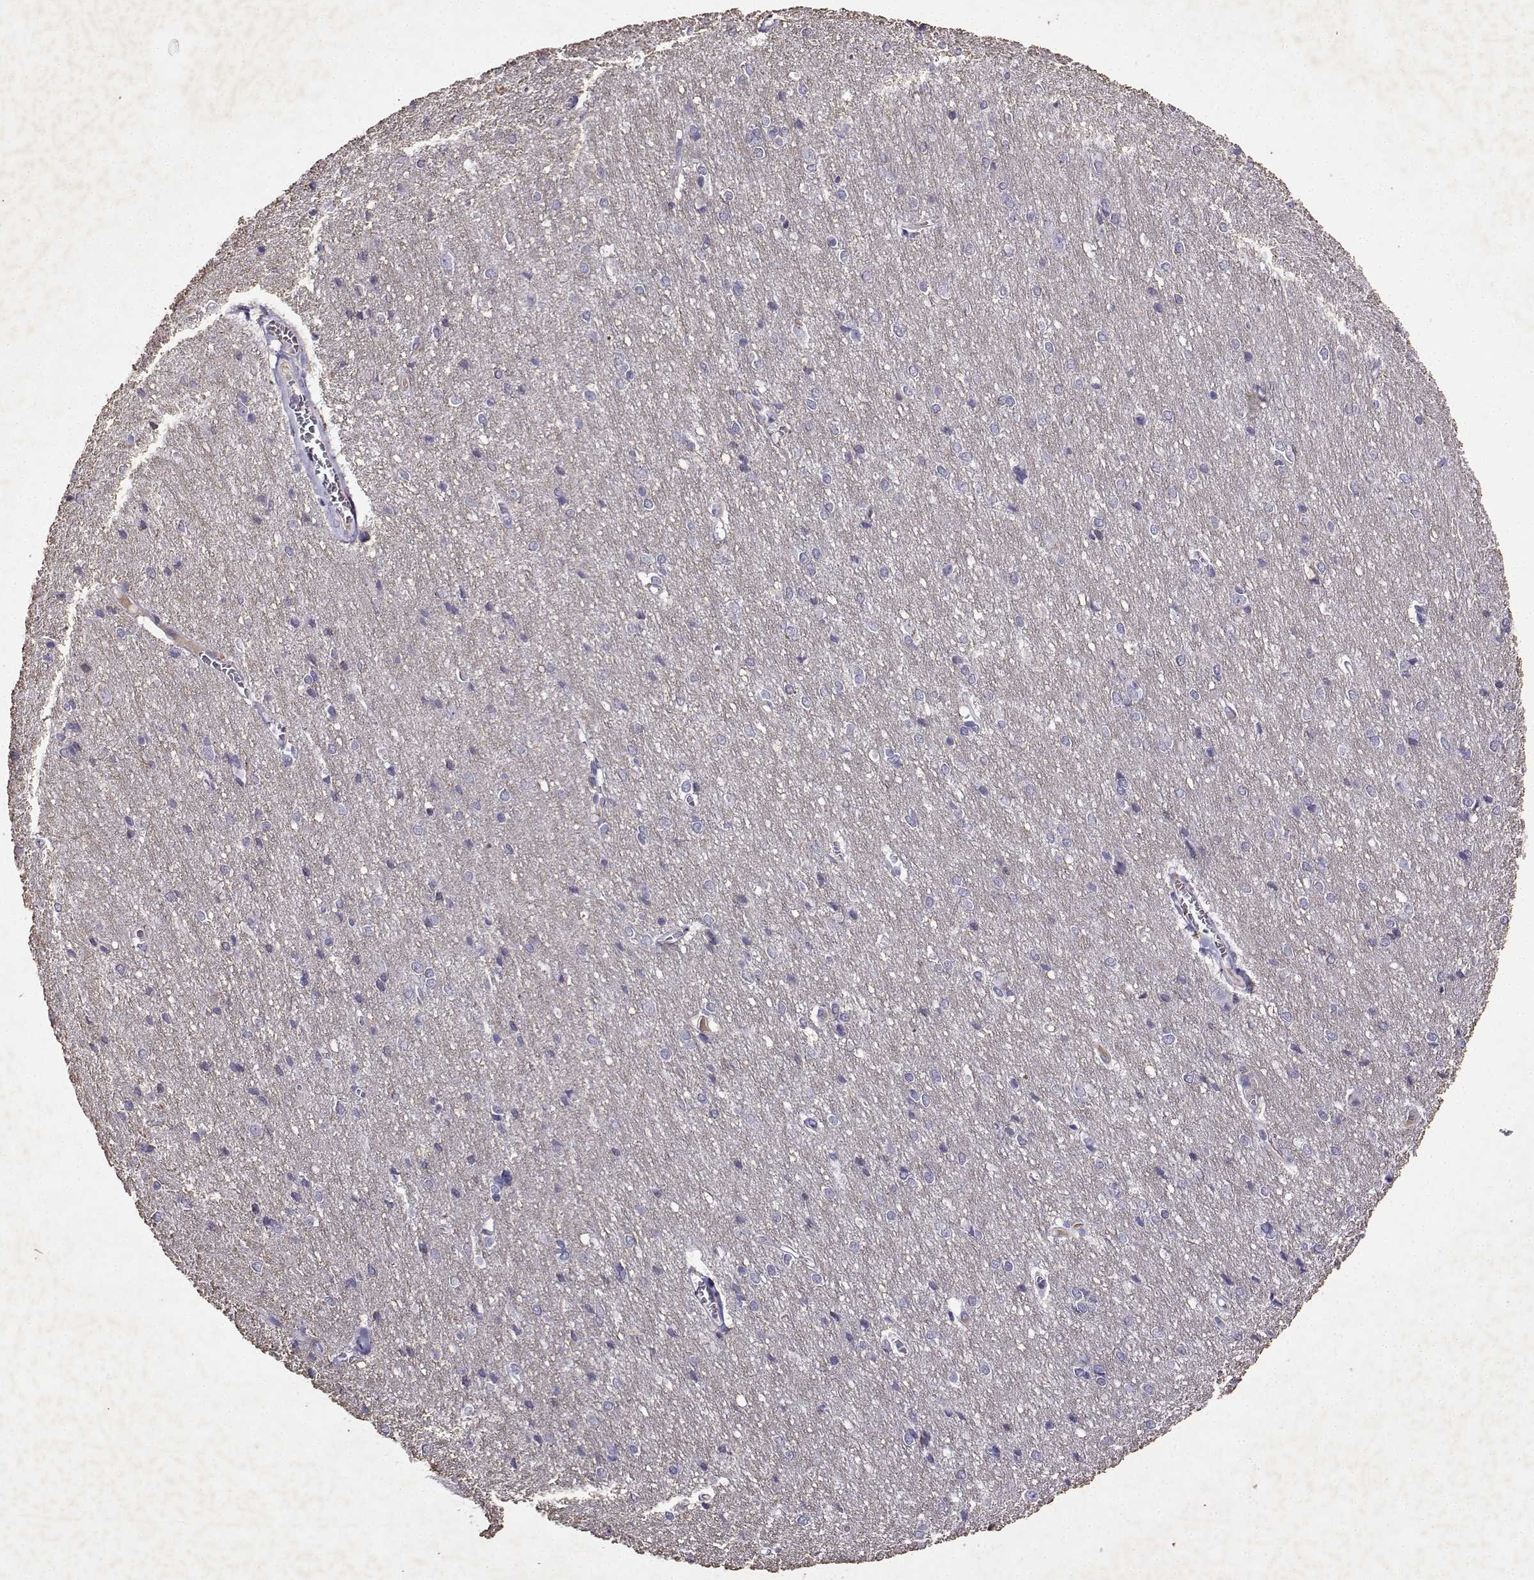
{"staining": {"intensity": "negative", "quantity": "none", "location": "none"}, "tissue": "cerebral cortex", "cell_type": "Endothelial cells", "image_type": "normal", "snomed": [{"axis": "morphology", "description": "Normal tissue, NOS"}, {"axis": "topography", "description": "Cerebral cortex"}], "caption": "Immunohistochemistry (IHC) photomicrograph of normal human cerebral cortex stained for a protein (brown), which demonstrates no staining in endothelial cells. (Brightfield microscopy of DAB (3,3'-diaminobenzidine) immunohistochemistry at high magnification).", "gene": "GRIK4", "patient": {"sex": "male", "age": 37}}